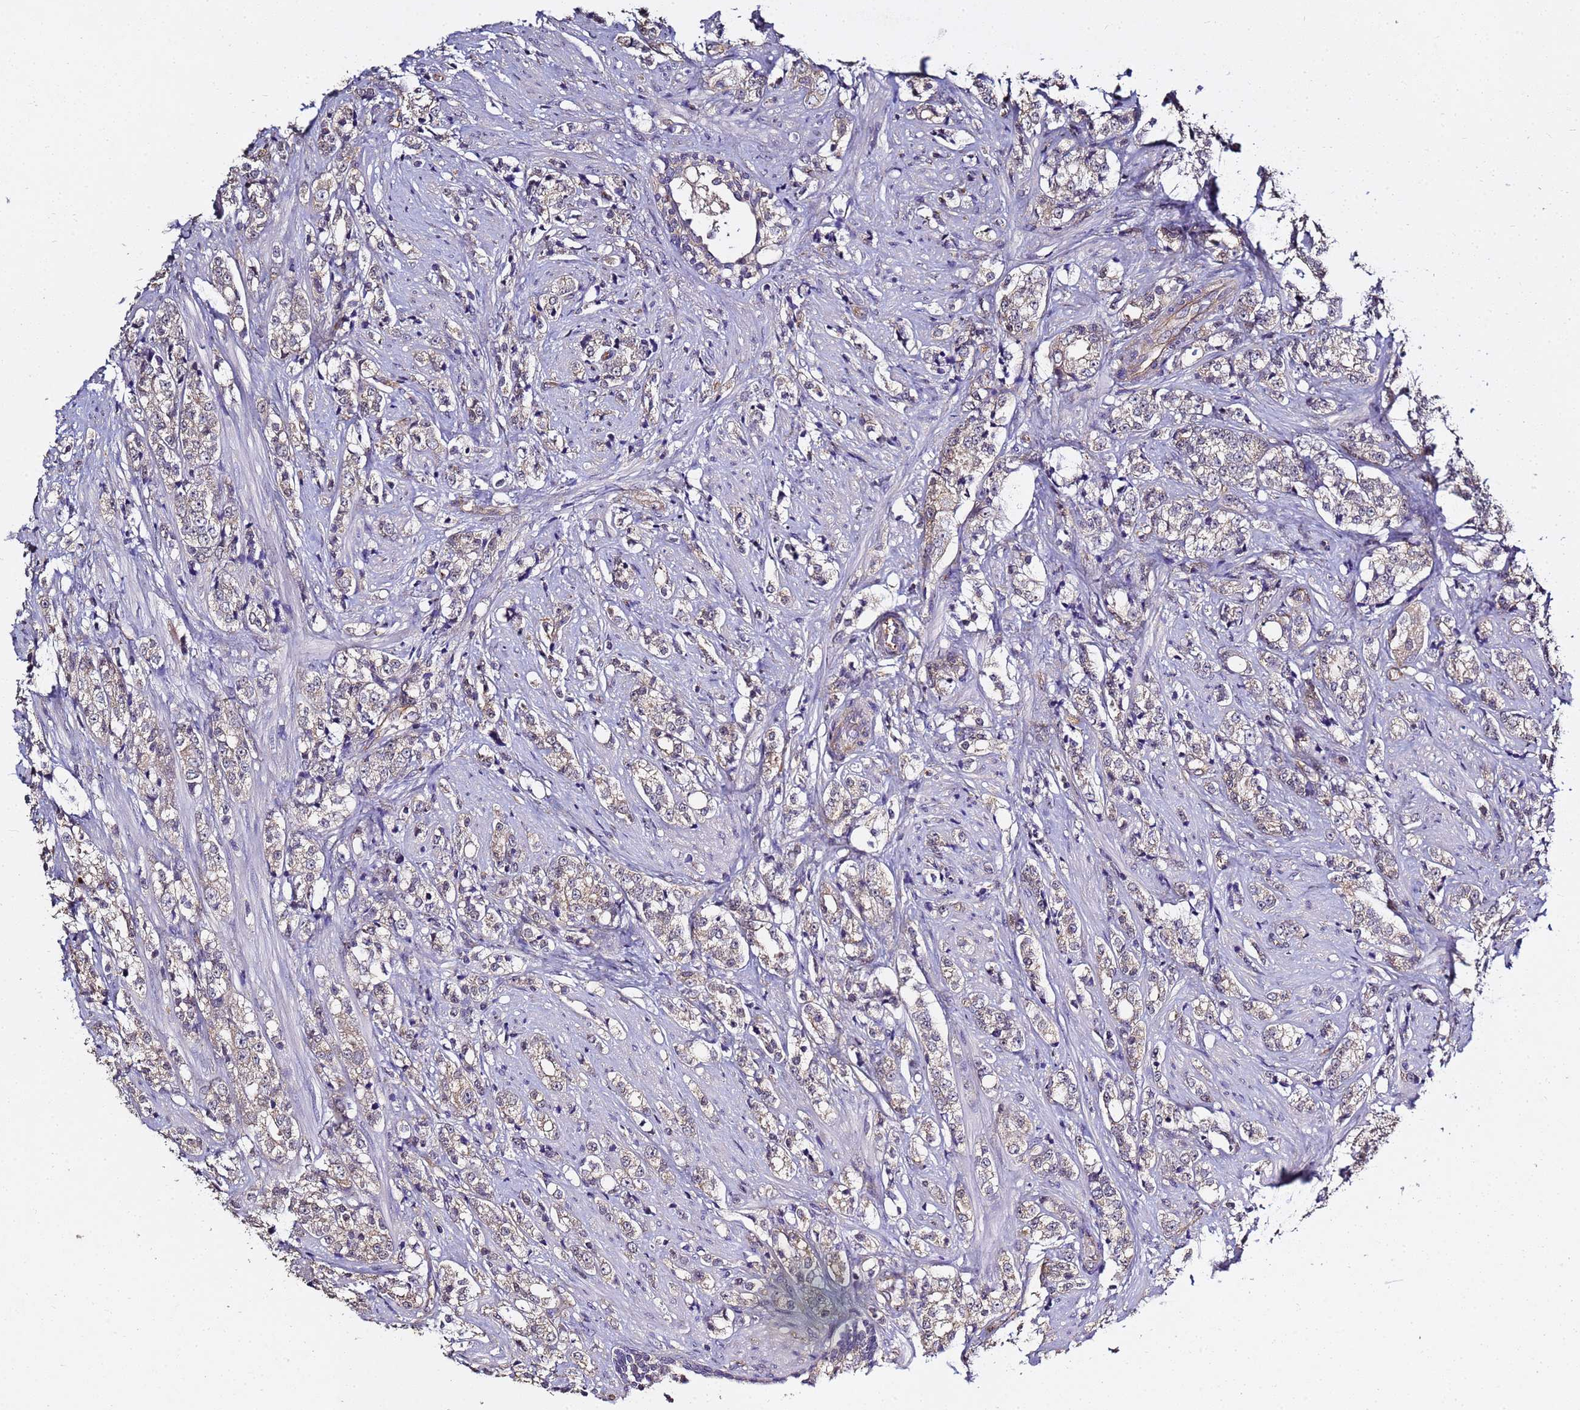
{"staining": {"intensity": "weak", "quantity": "25%-75%", "location": "cytoplasmic/membranous"}, "tissue": "prostate cancer", "cell_type": "Tumor cells", "image_type": "cancer", "snomed": [{"axis": "morphology", "description": "Adenocarcinoma, High grade"}, {"axis": "topography", "description": "Prostate"}], "caption": "DAB immunohistochemical staining of human prostate high-grade adenocarcinoma exhibits weak cytoplasmic/membranous protein expression in about 25%-75% of tumor cells.", "gene": "ENOPH1", "patient": {"sex": "male", "age": 69}}